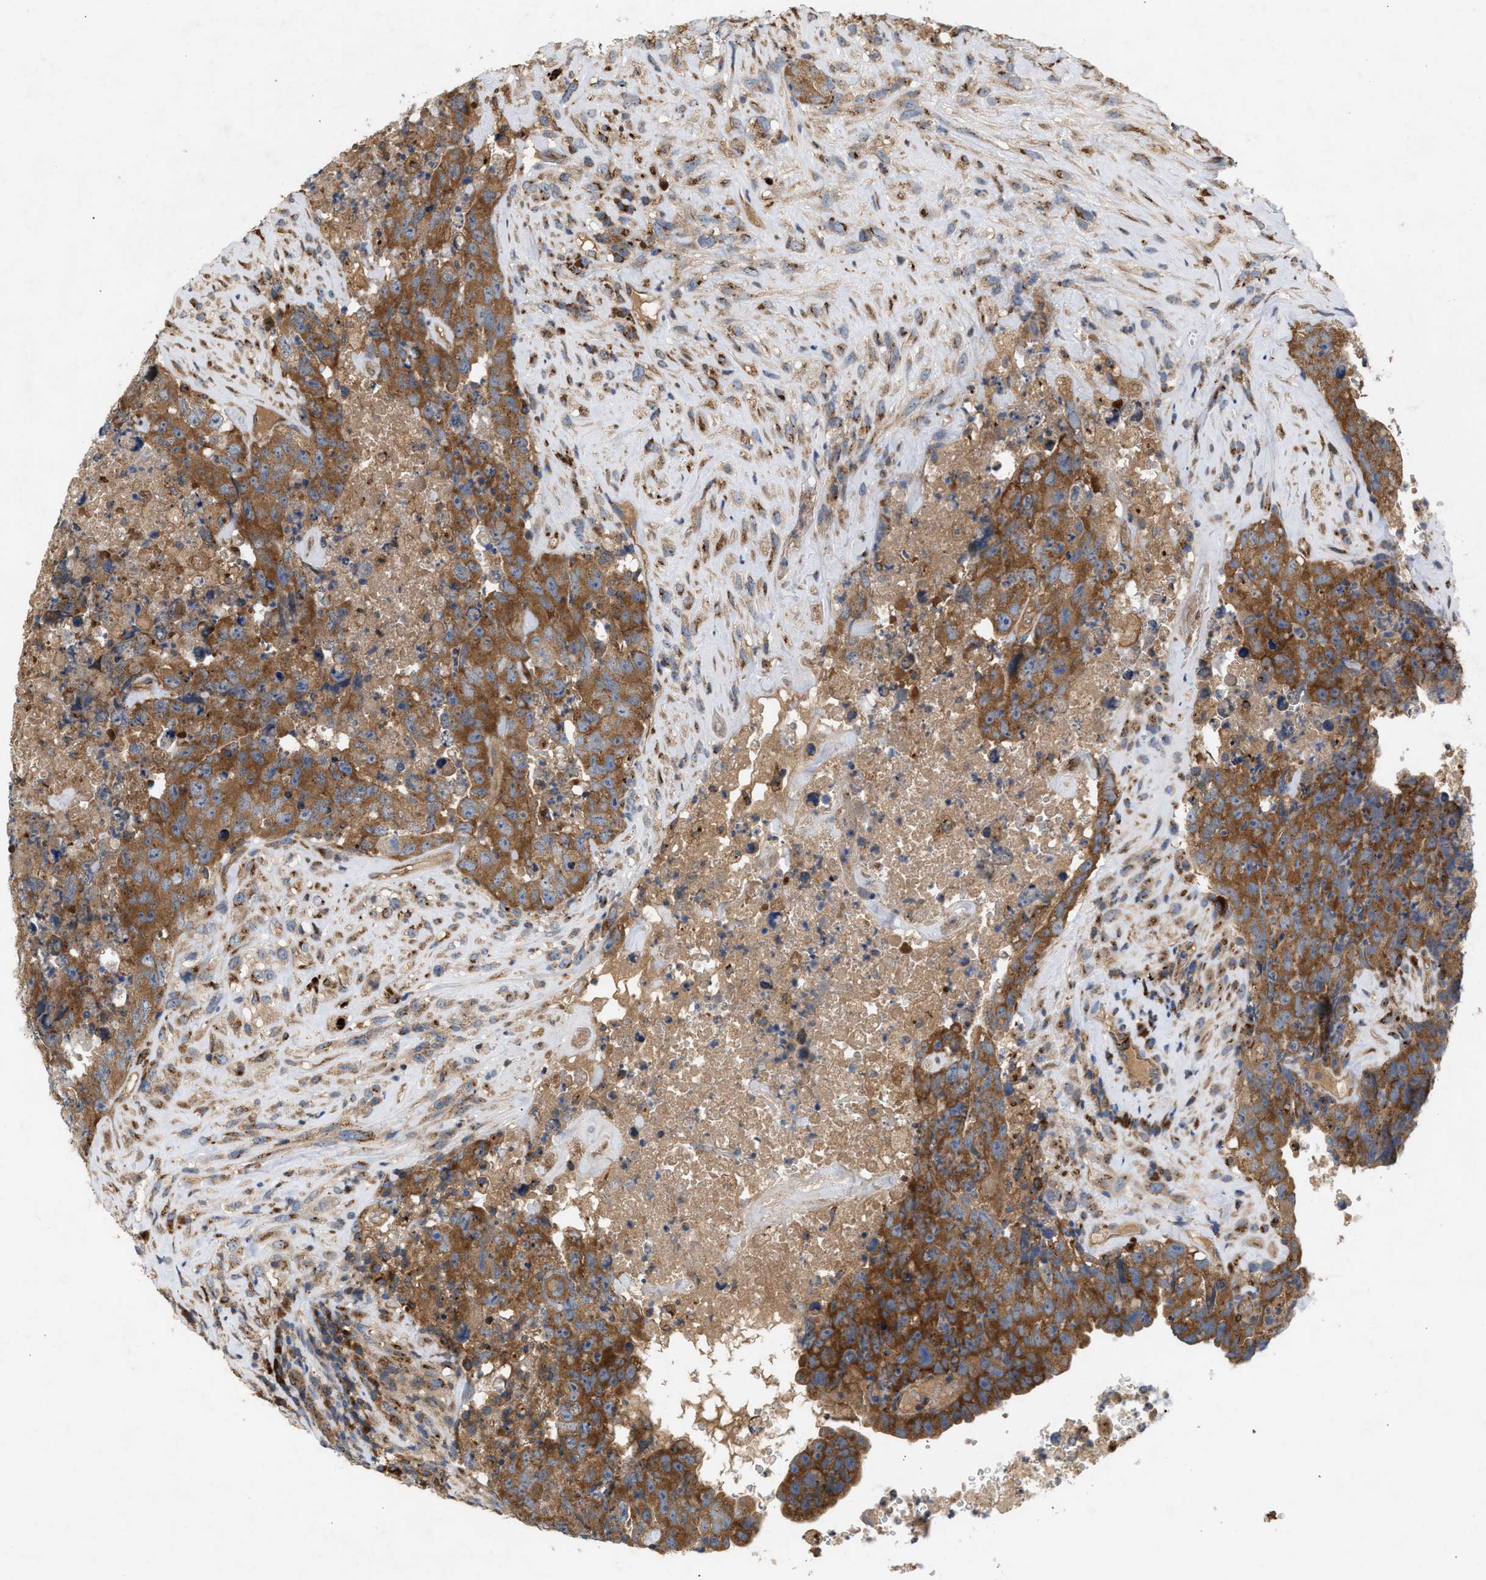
{"staining": {"intensity": "strong", "quantity": ">75%", "location": "cytoplasmic/membranous"}, "tissue": "testis cancer", "cell_type": "Tumor cells", "image_type": "cancer", "snomed": [{"axis": "morphology", "description": "Carcinoma, Embryonal, NOS"}, {"axis": "topography", "description": "Testis"}], "caption": "An image showing strong cytoplasmic/membranous positivity in about >75% of tumor cells in embryonal carcinoma (testis), as visualized by brown immunohistochemical staining.", "gene": "GCC1", "patient": {"sex": "male", "age": 32}}